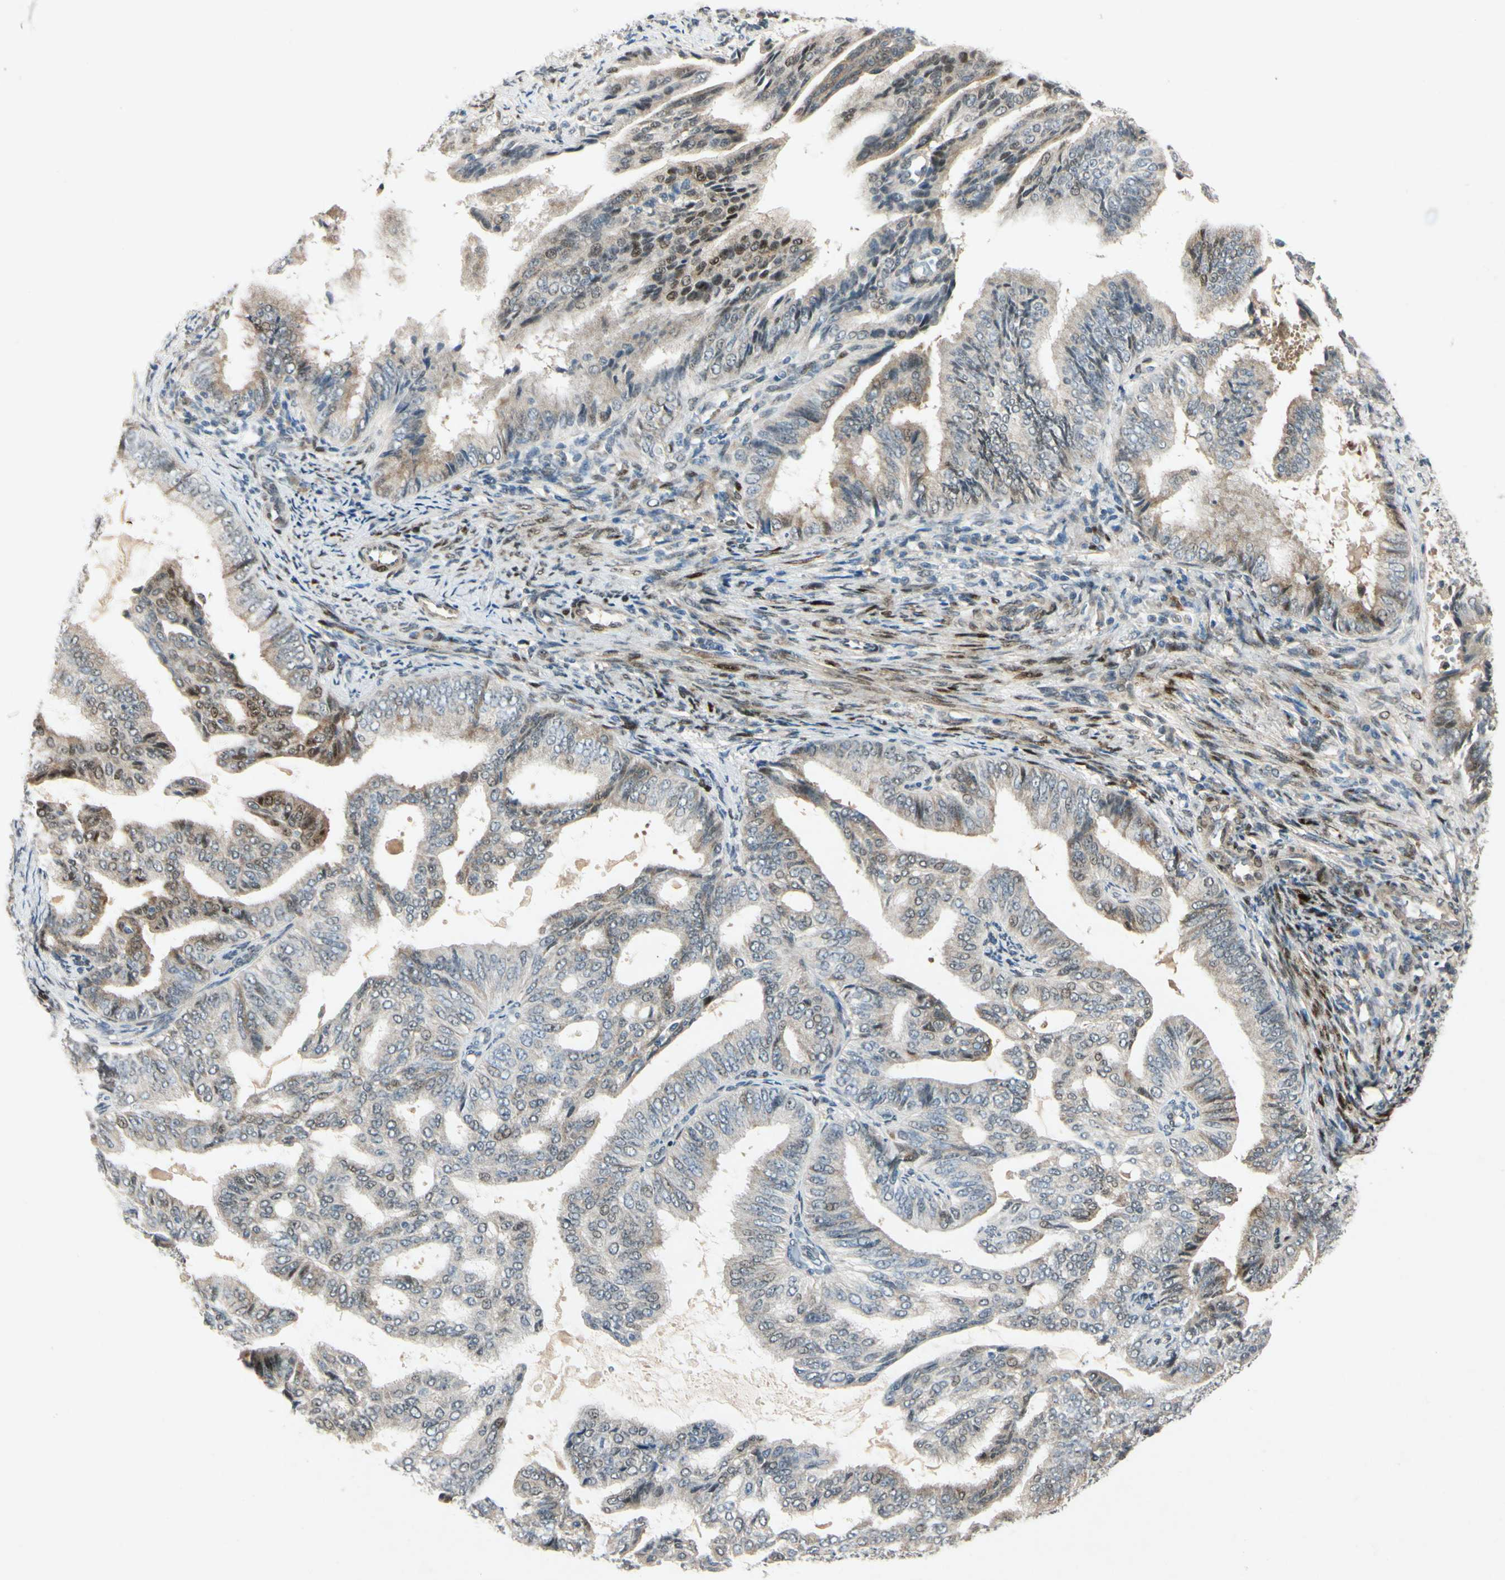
{"staining": {"intensity": "weak", "quantity": "25%-75%", "location": "cytoplasmic/membranous"}, "tissue": "endometrial cancer", "cell_type": "Tumor cells", "image_type": "cancer", "snomed": [{"axis": "morphology", "description": "Adenocarcinoma, NOS"}, {"axis": "topography", "description": "Endometrium"}], "caption": "Protein staining of endometrial cancer tissue demonstrates weak cytoplasmic/membranous positivity in approximately 25%-75% of tumor cells. (DAB IHC, brown staining for protein, blue staining for nuclei).", "gene": "HSPA1B", "patient": {"sex": "female", "age": 58}}